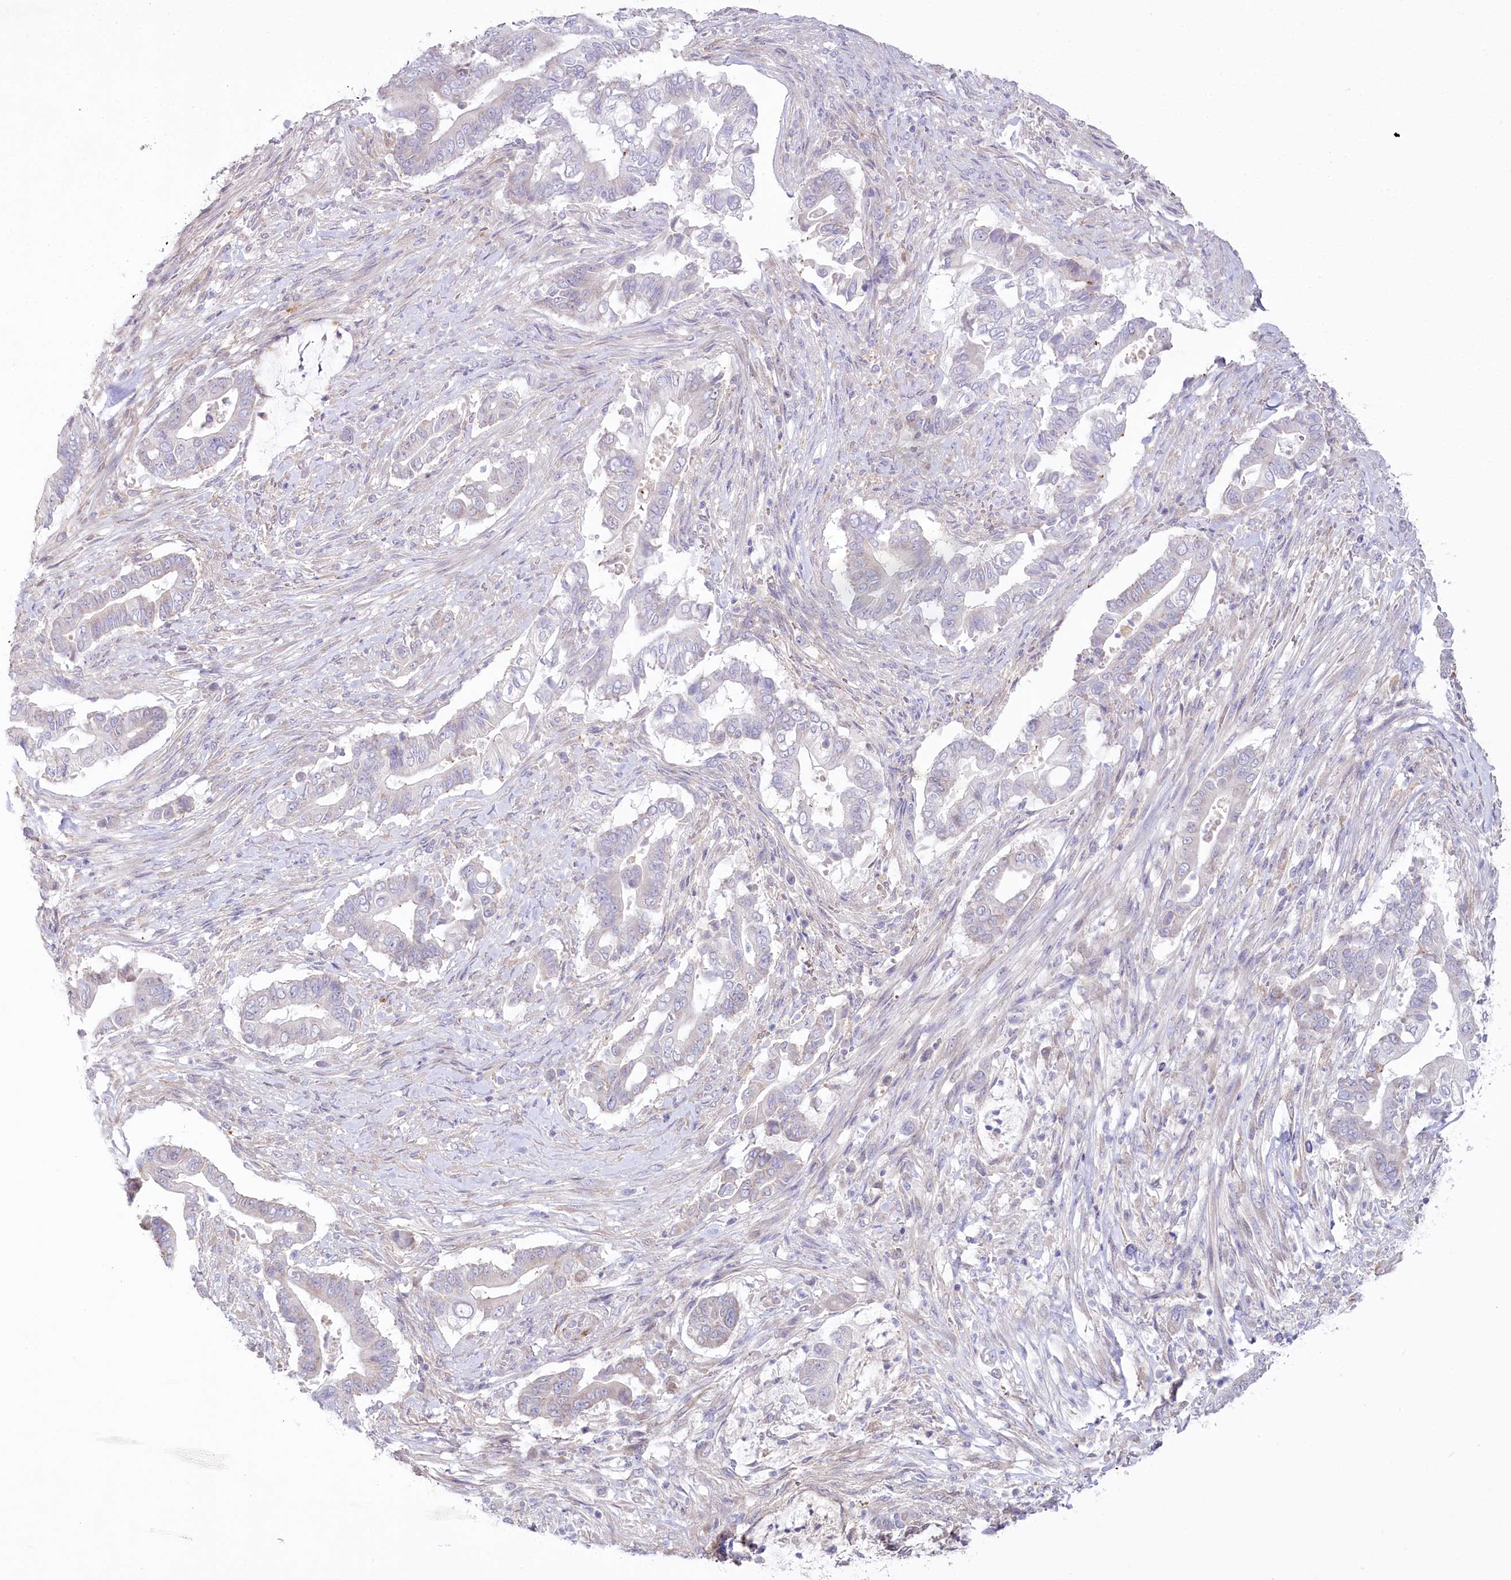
{"staining": {"intensity": "negative", "quantity": "none", "location": "none"}, "tissue": "pancreatic cancer", "cell_type": "Tumor cells", "image_type": "cancer", "snomed": [{"axis": "morphology", "description": "Adenocarcinoma, NOS"}, {"axis": "topography", "description": "Pancreas"}], "caption": "DAB (3,3'-diaminobenzidine) immunohistochemical staining of pancreatic adenocarcinoma displays no significant expression in tumor cells.", "gene": "MYOZ1", "patient": {"sex": "male", "age": 68}}